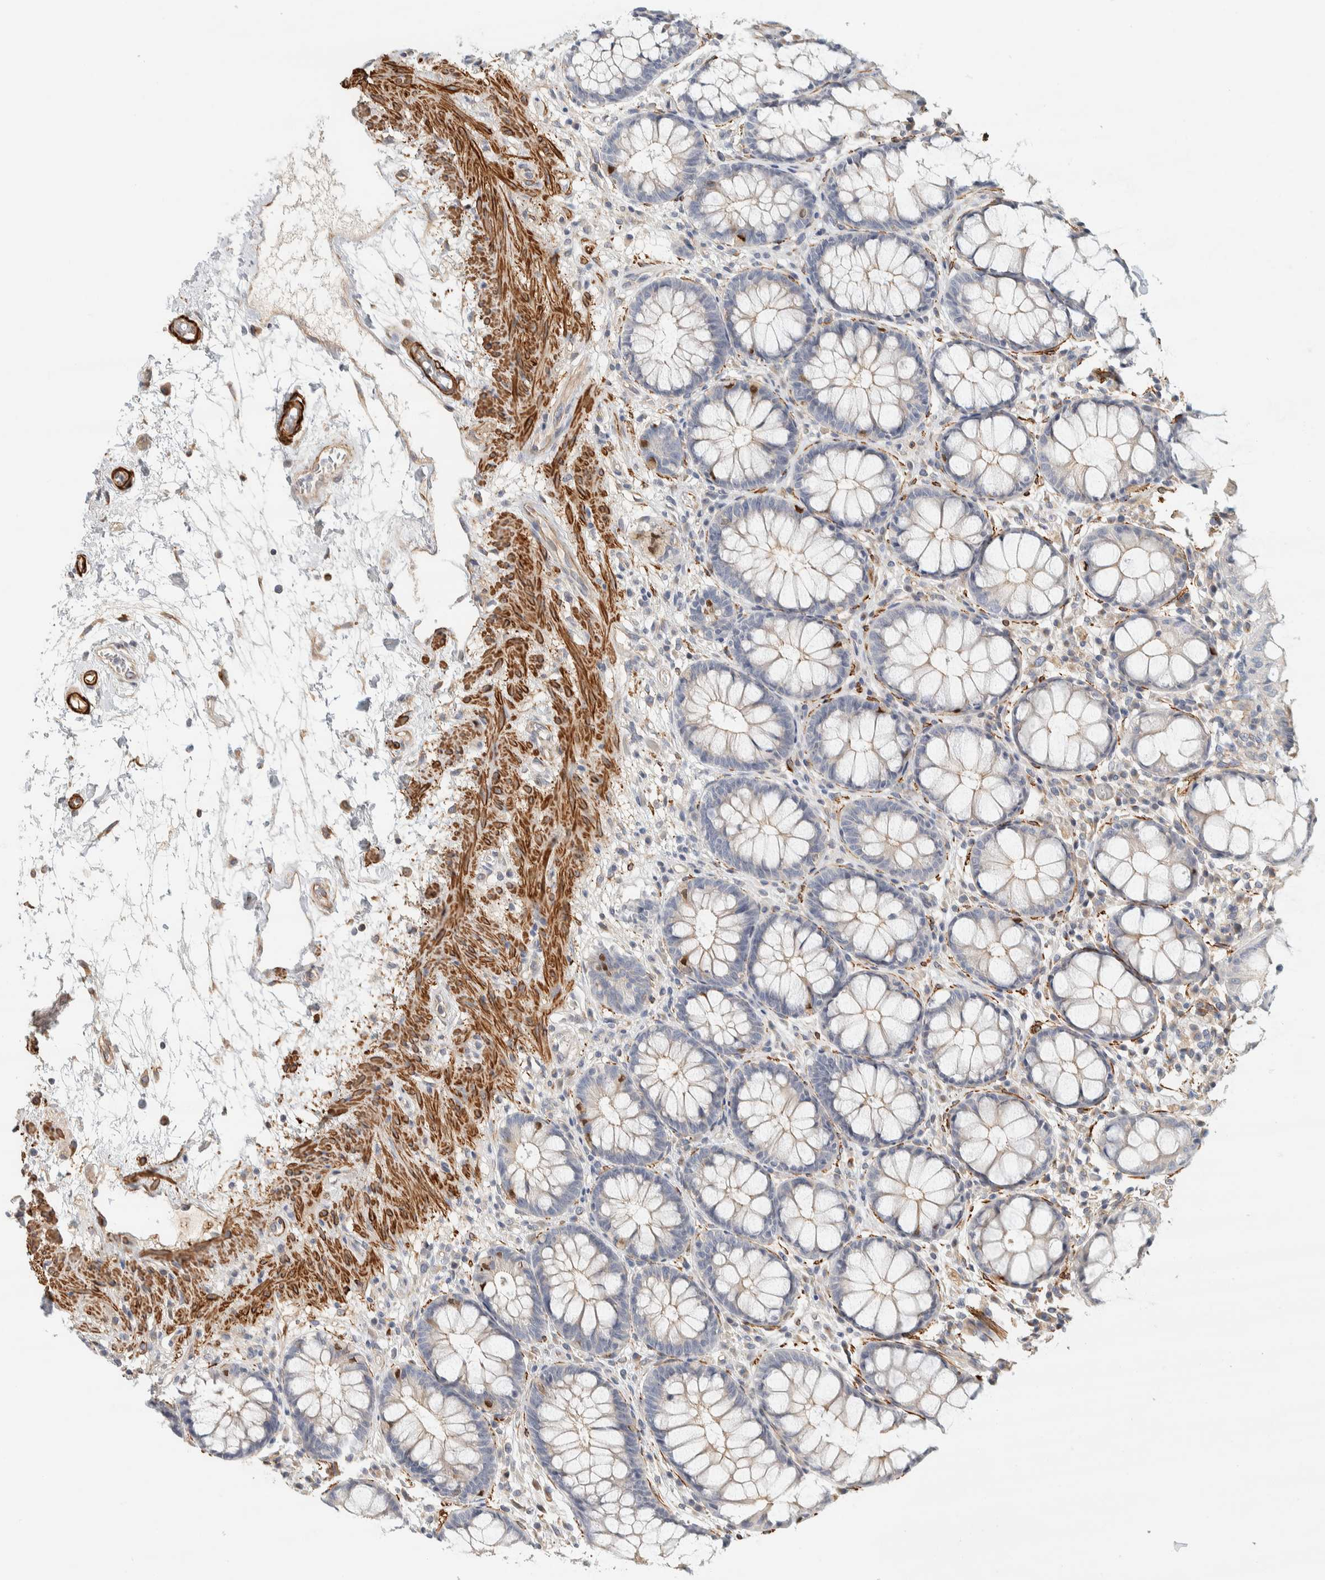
{"staining": {"intensity": "weak", "quantity": "<25%", "location": "cytoplasmic/membranous"}, "tissue": "rectum", "cell_type": "Glandular cells", "image_type": "normal", "snomed": [{"axis": "morphology", "description": "Normal tissue, NOS"}, {"axis": "topography", "description": "Rectum"}], "caption": "This is a micrograph of IHC staining of normal rectum, which shows no positivity in glandular cells.", "gene": "CDR2", "patient": {"sex": "male", "age": 64}}